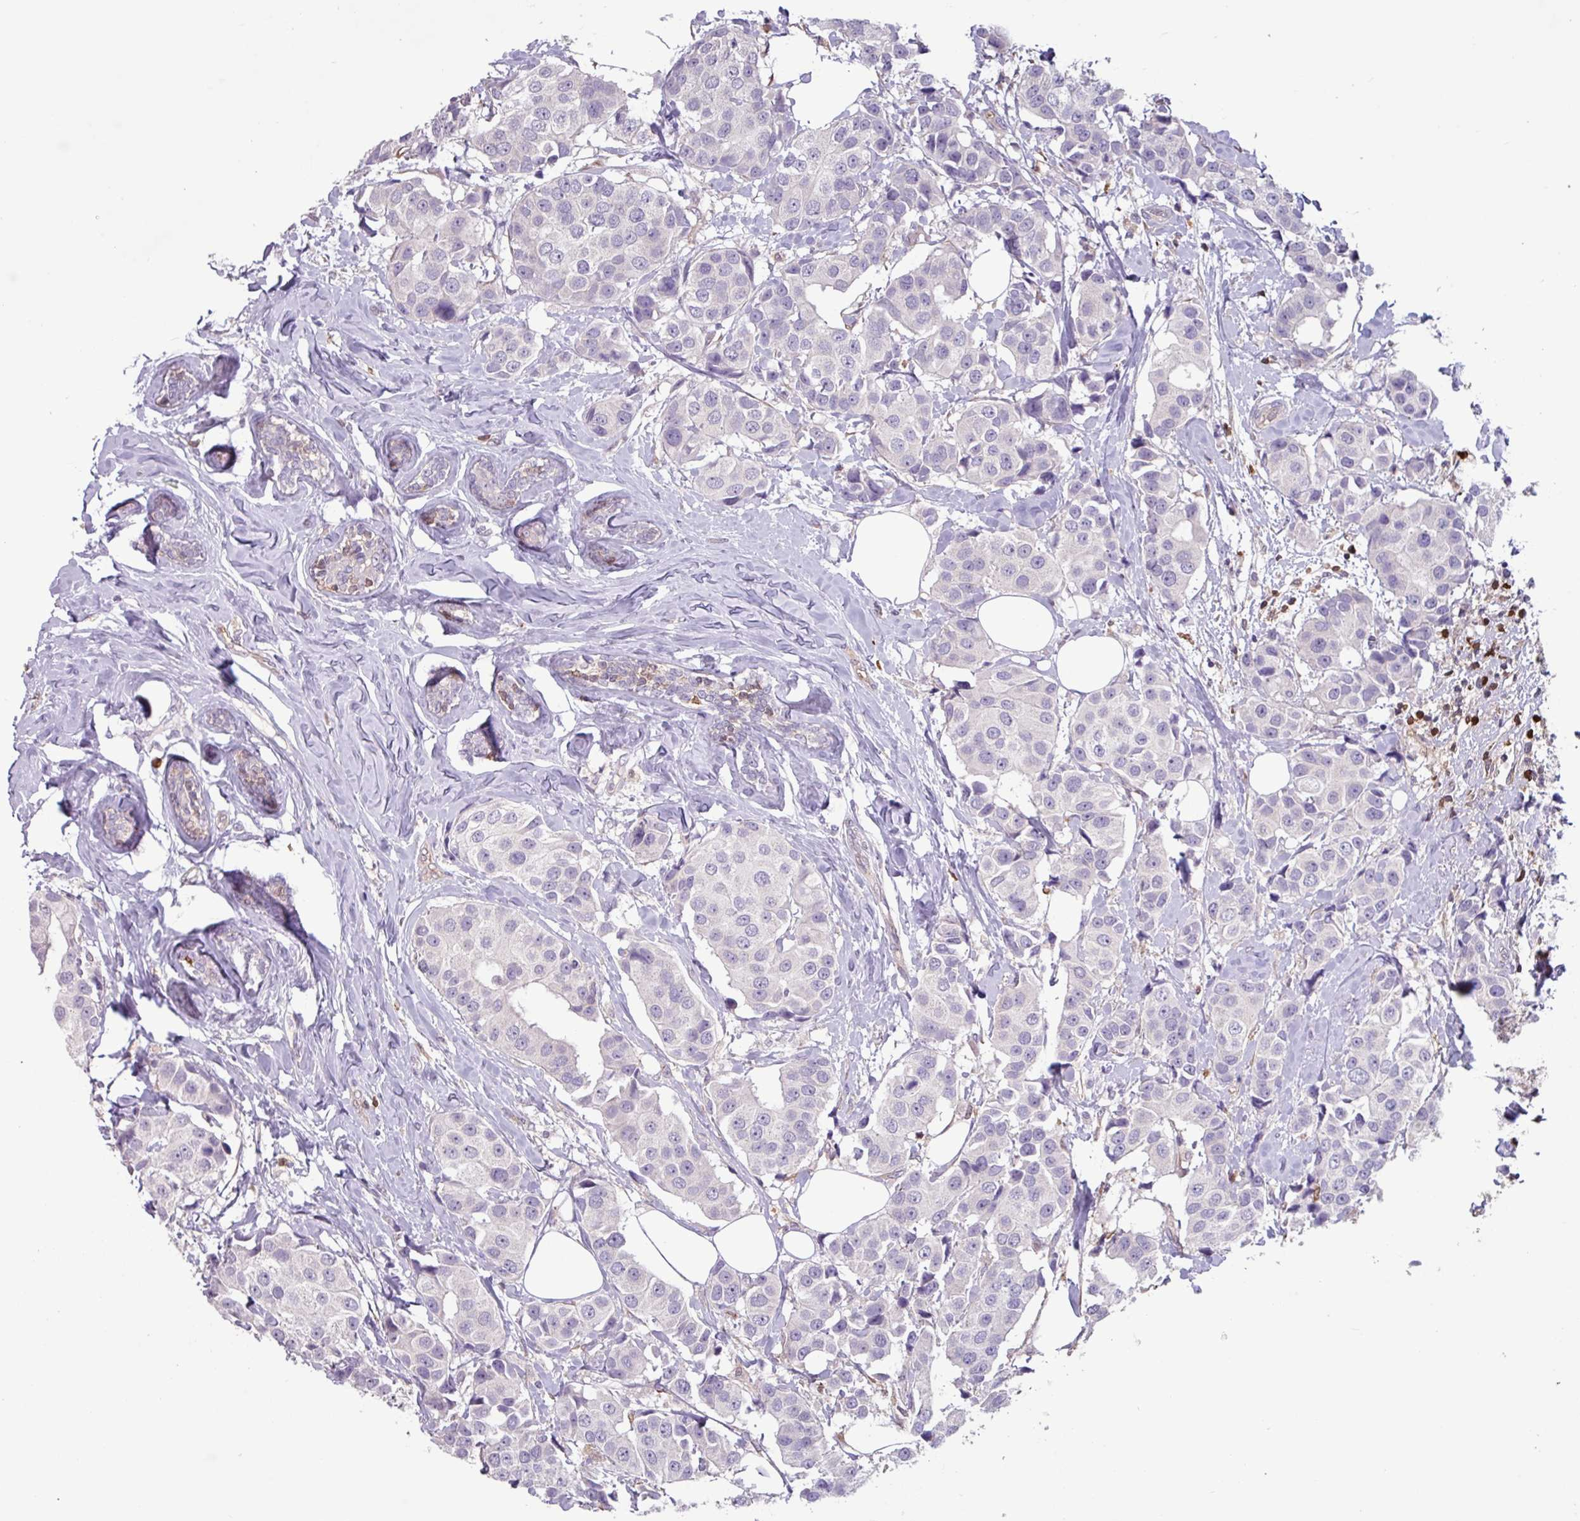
{"staining": {"intensity": "negative", "quantity": "none", "location": "none"}, "tissue": "breast cancer", "cell_type": "Tumor cells", "image_type": "cancer", "snomed": [{"axis": "morphology", "description": "Normal tissue, NOS"}, {"axis": "morphology", "description": "Duct carcinoma"}, {"axis": "topography", "description": "Breast"}], "caption": "Tumor cells show no significant staining in breast intraductal carcinoma.", "gene": "SEC61G", "patient": {"sex": "female", "age": 39}}